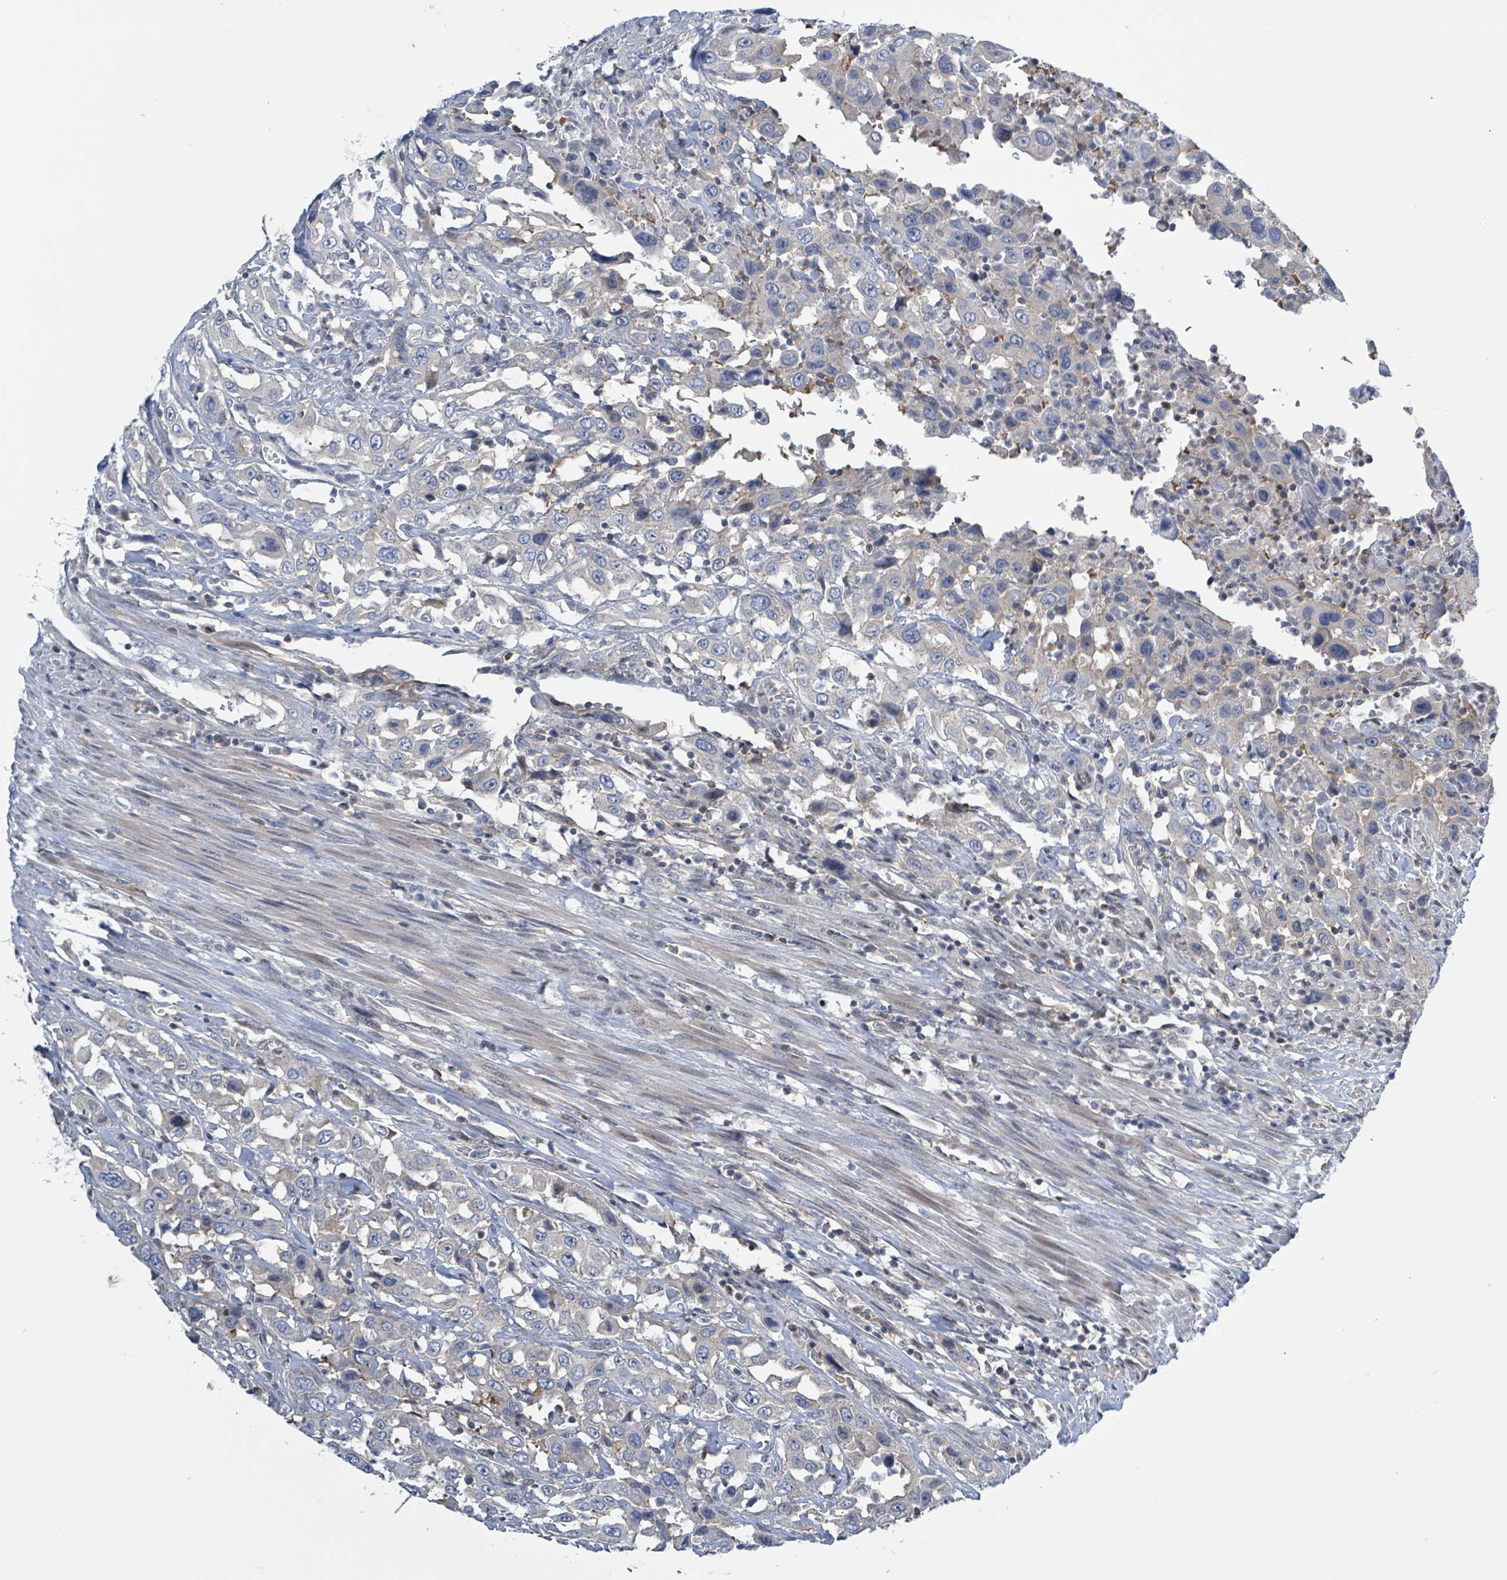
{"staining": {"intensity": "negative", "quantity": "none", "location": "none"}, "tissue": "urothelial cancer", "cell_type": "Tumor cells", "image_type": "cancer", "snomed": [{"axis": "morphology", "description": "Urothelial carcinoma, High grade"}, {"axis": "topography", "description": "Urinary bladder"}], "caption": "There is no significant staining in tumor cells of urothelial cancer. Nuclei are stained in blue.", "gene": "DGKZ", "patient": {"sex": "male", "age": 61}}